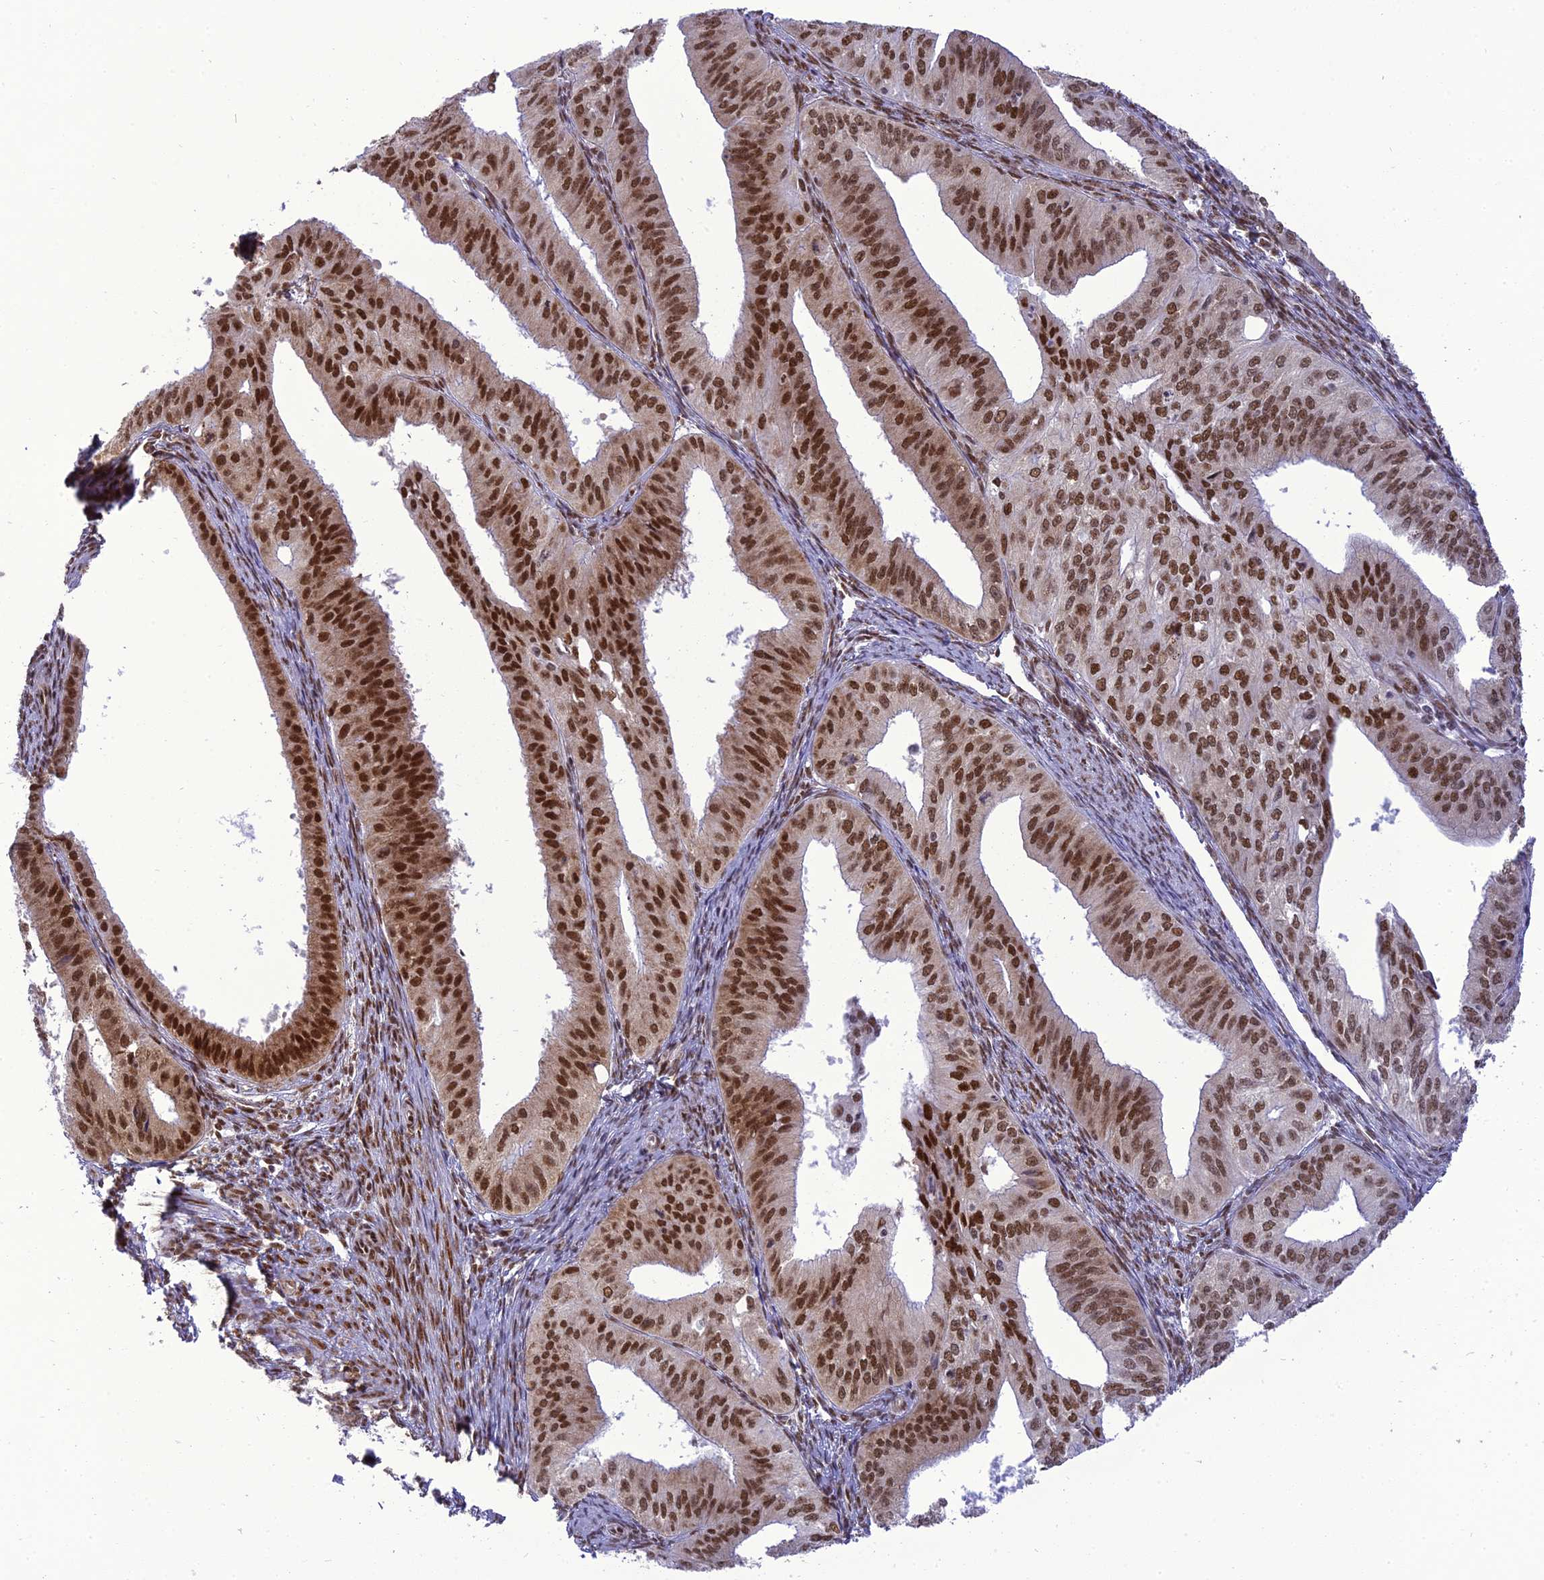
{"staining": {"intensity": "strong", "quantity": ">75%", "location": "nuclear"}, "tissue": "endometrial cancer", "cell_type": "Tumor cells", "image_type": "cancer", "snomed": [{"axis": "morphology", "description": "Adenocarcinoma, NOS"}, {"axis": "topography", "description": "Endometrium"}], "caption": "Protein staining of adenocarcinoma (endometrial) tissue shows strong nuclear expression in about >75% of tumor cells.", "gene": "DDX1", "patient": {"sex": "female", "age": 50}}